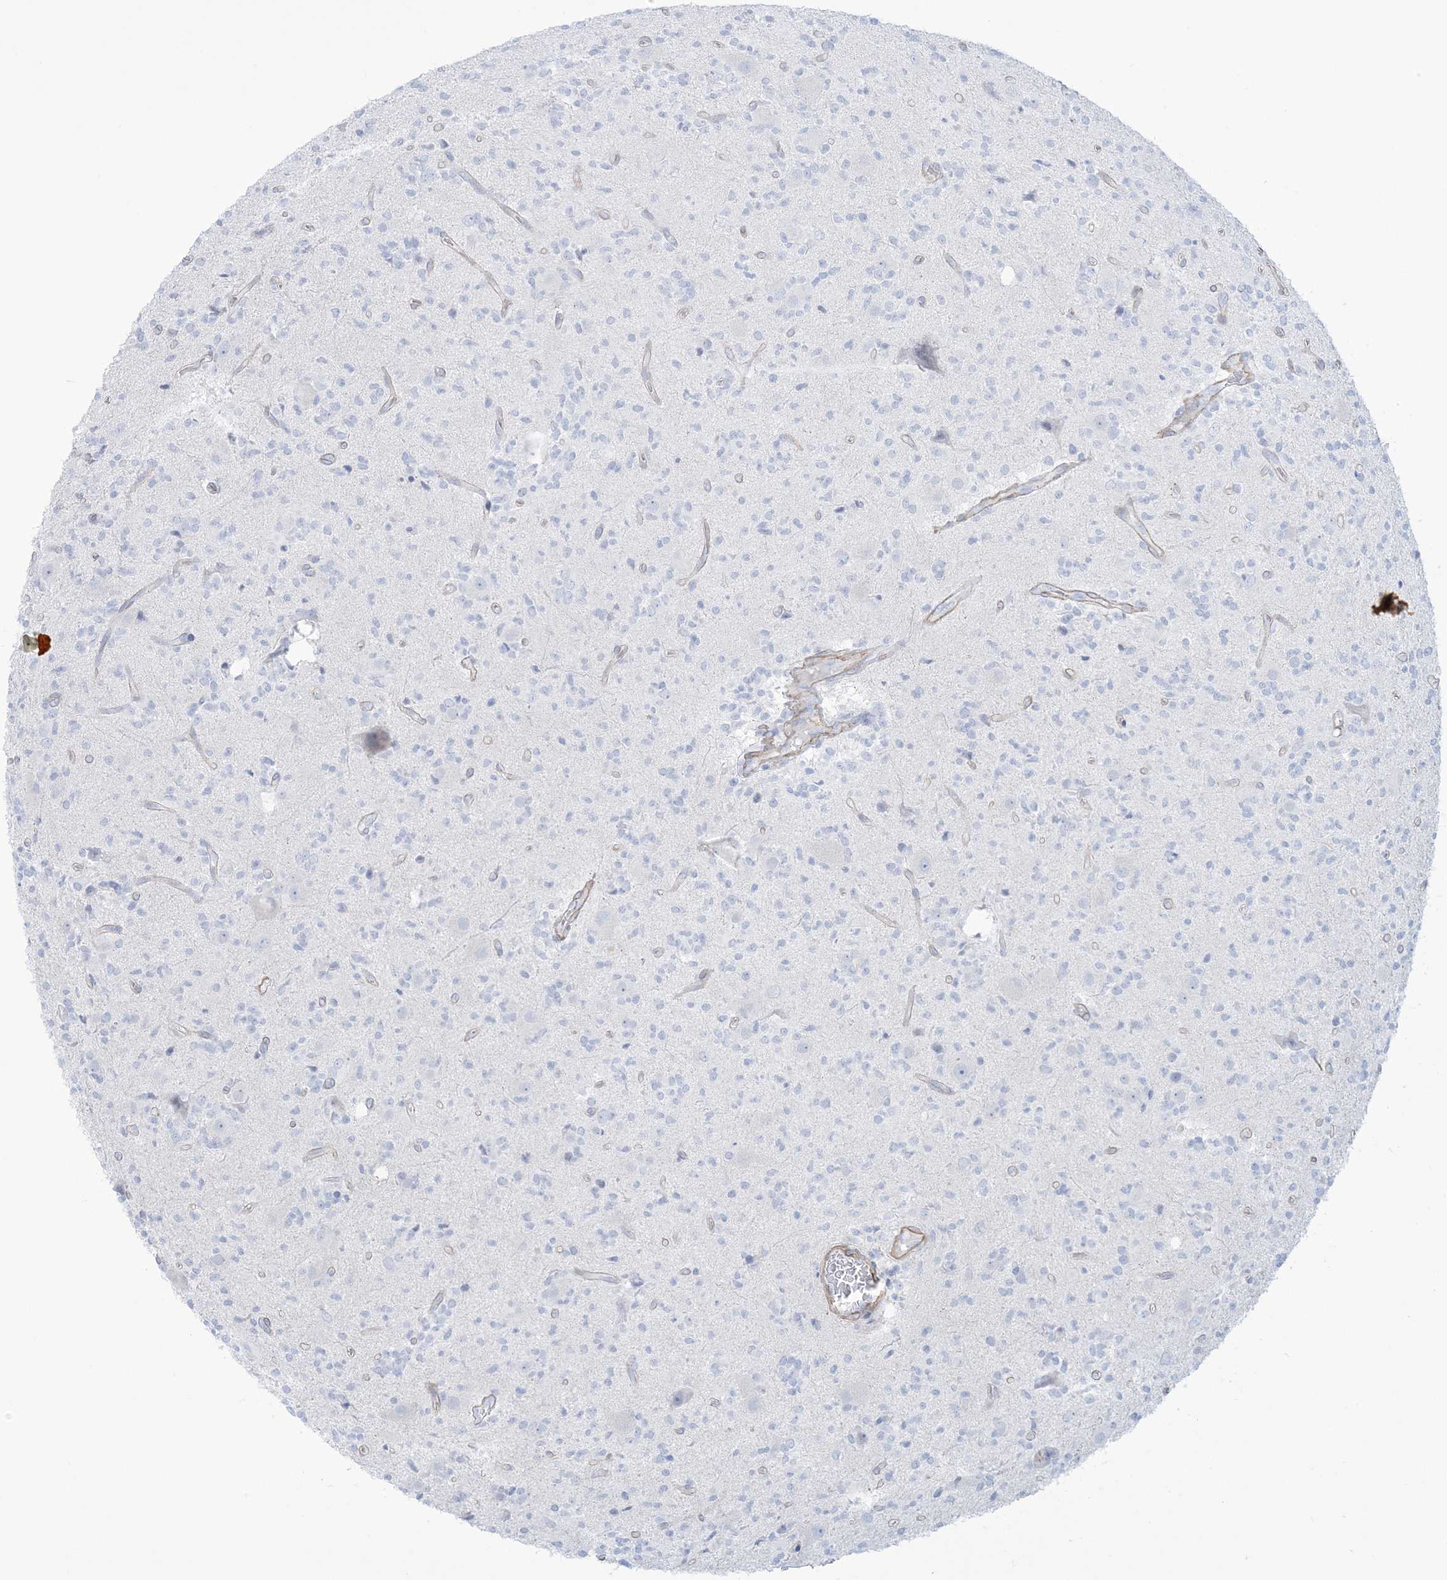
{"staining": {"intensity": "negative", "quantity": "none", "location": "none"}, "tissue": "glioma", "cell_type": "Tumor cells", "image_type": "cancer", "snomed": [{"axis": "morphology", "description": "Glioma, malignant, High grade"}, {"axis": "topography", "description": "Brain"}], "caption": "Tumor cells show no significant staining in high-grade glioma (malignant).", "gene": "AGXT", "patient": {"sex": "male", "age": 34}}